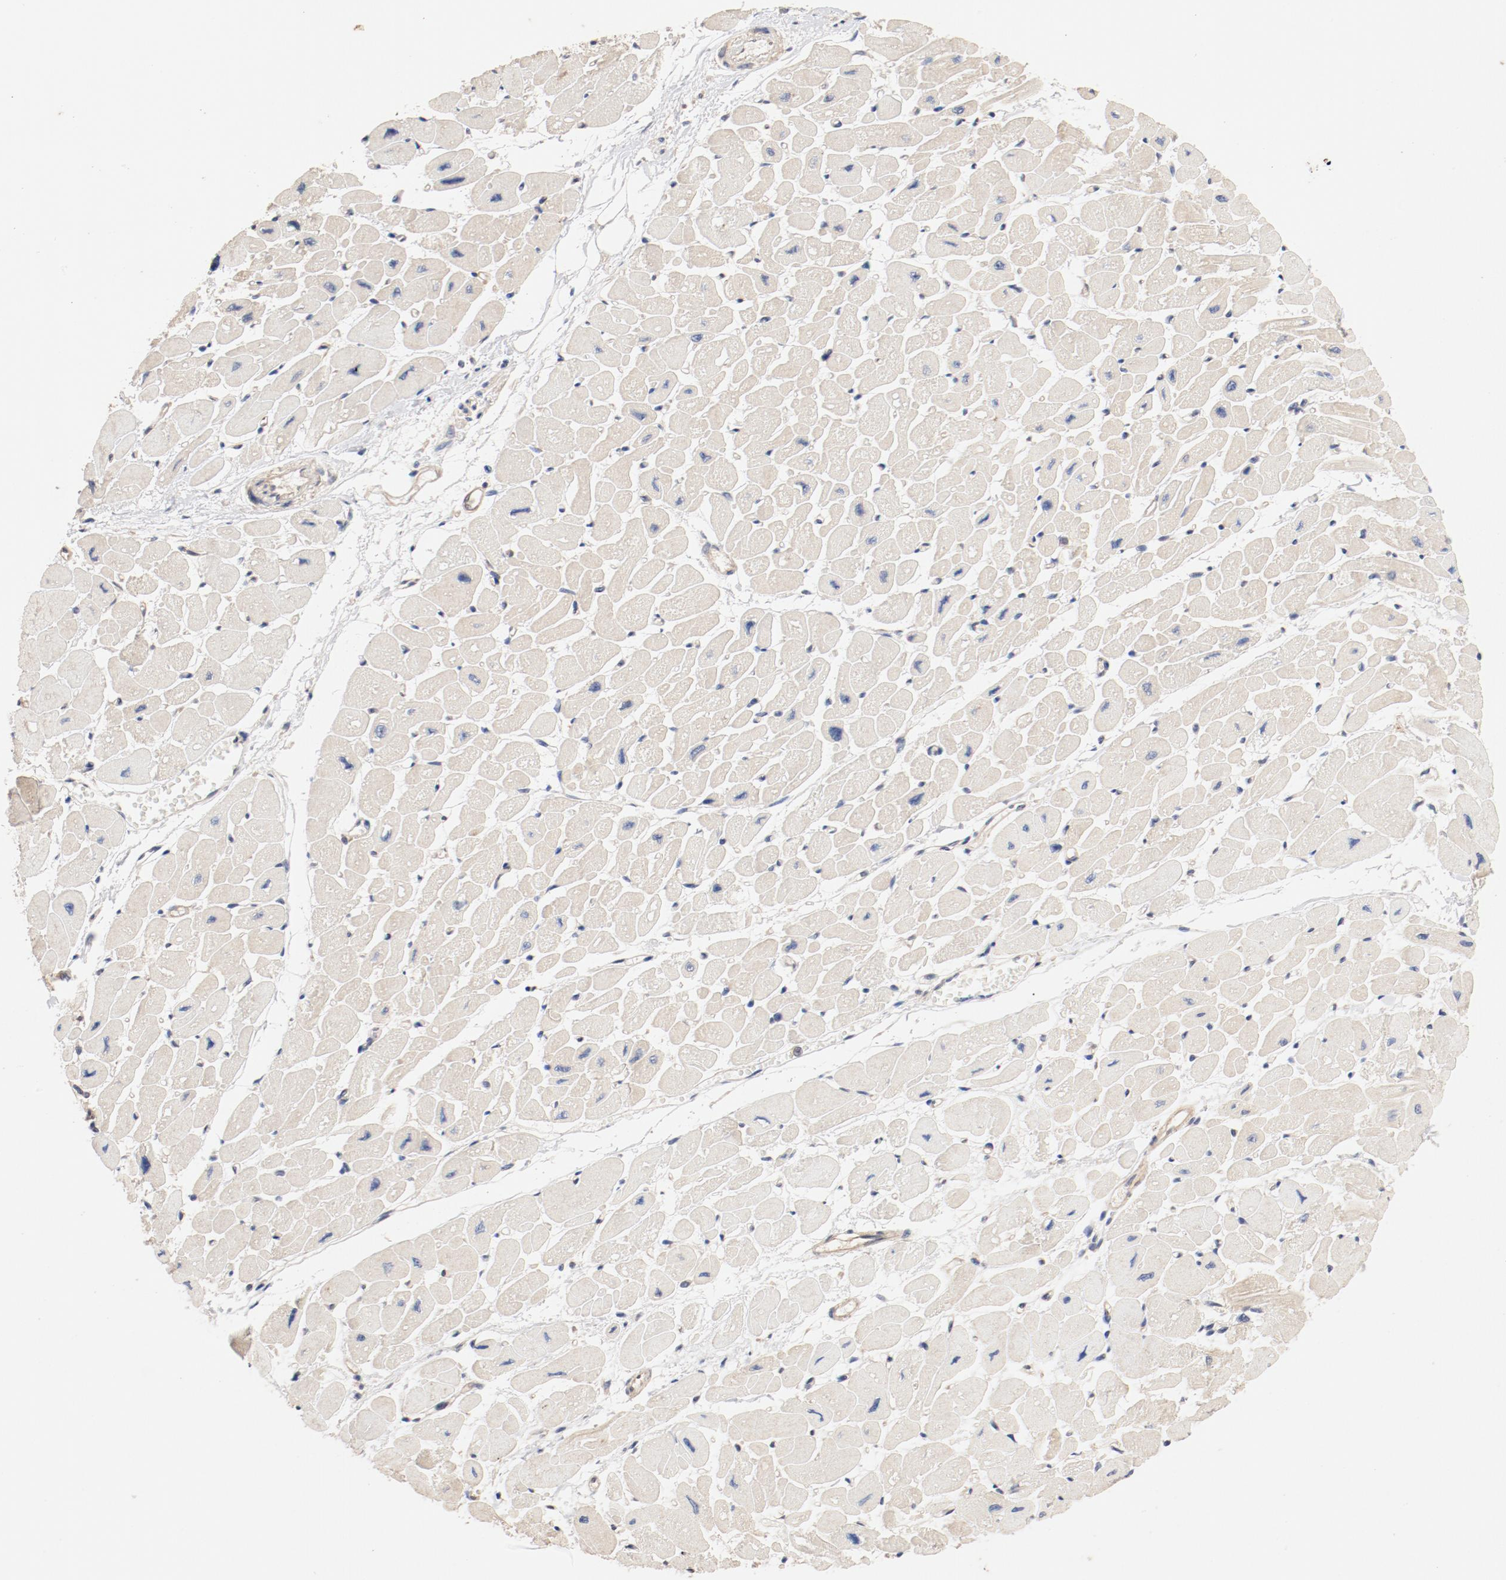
{"staining": {"intensity": "weak", "quantity": "<25%", "location": "cytoplasmic/membranous"}, "tissue": "heart muscle", "cell_type": "Cardiomyocytes", "image_type": "normal", "snomed": [{"axis": "morphology", "description": "Normal tissue, NOS"}, {"axis": "topography", "description": "Heart"}], "caption": "Immunohistochemistry of normal human heart muscle demonstrates no positivity in cardiomyocytes.", "gene": "UBE2J1", "patient": {"sex": "female", "age": 54}}